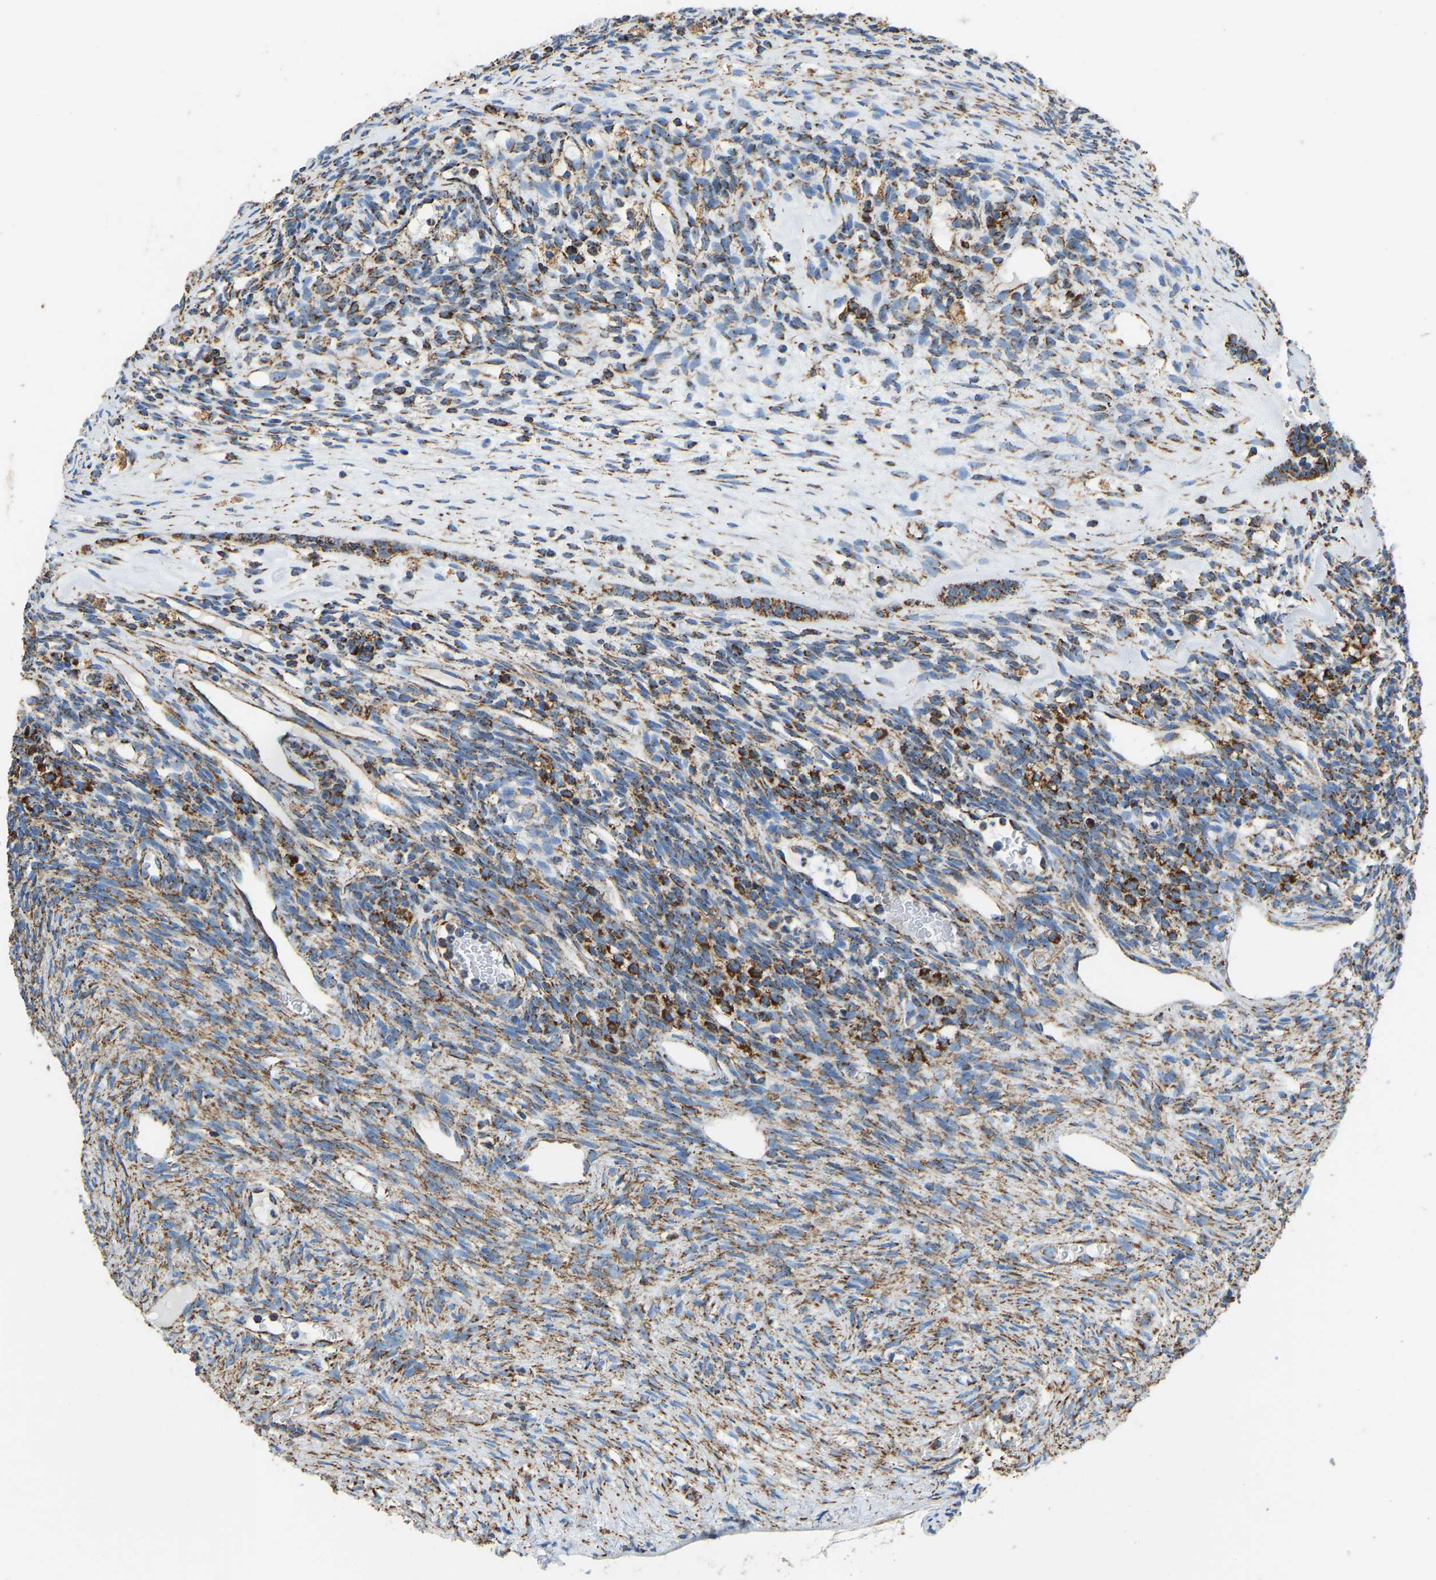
{"staining": {"intensity": "moderate", "quantity": ">75%", "location": "cytoplasmic/membranous"}, "tissue": "ovary", "cell_type": "Ovarian stroma cells", "image_type": "normal", "snomed": [{"axis": "morphology", "description": "Normal tissue, NOS"}, {"axis": "topography", "description": "Ovary"}], "caption": "An image of ovary stained for a protein reveals moderate cytoplasmic/membranous brown staining in ovarian stroma cells.", "gene": "IRX6", "patient": {"sex": "female", "age": 33}}